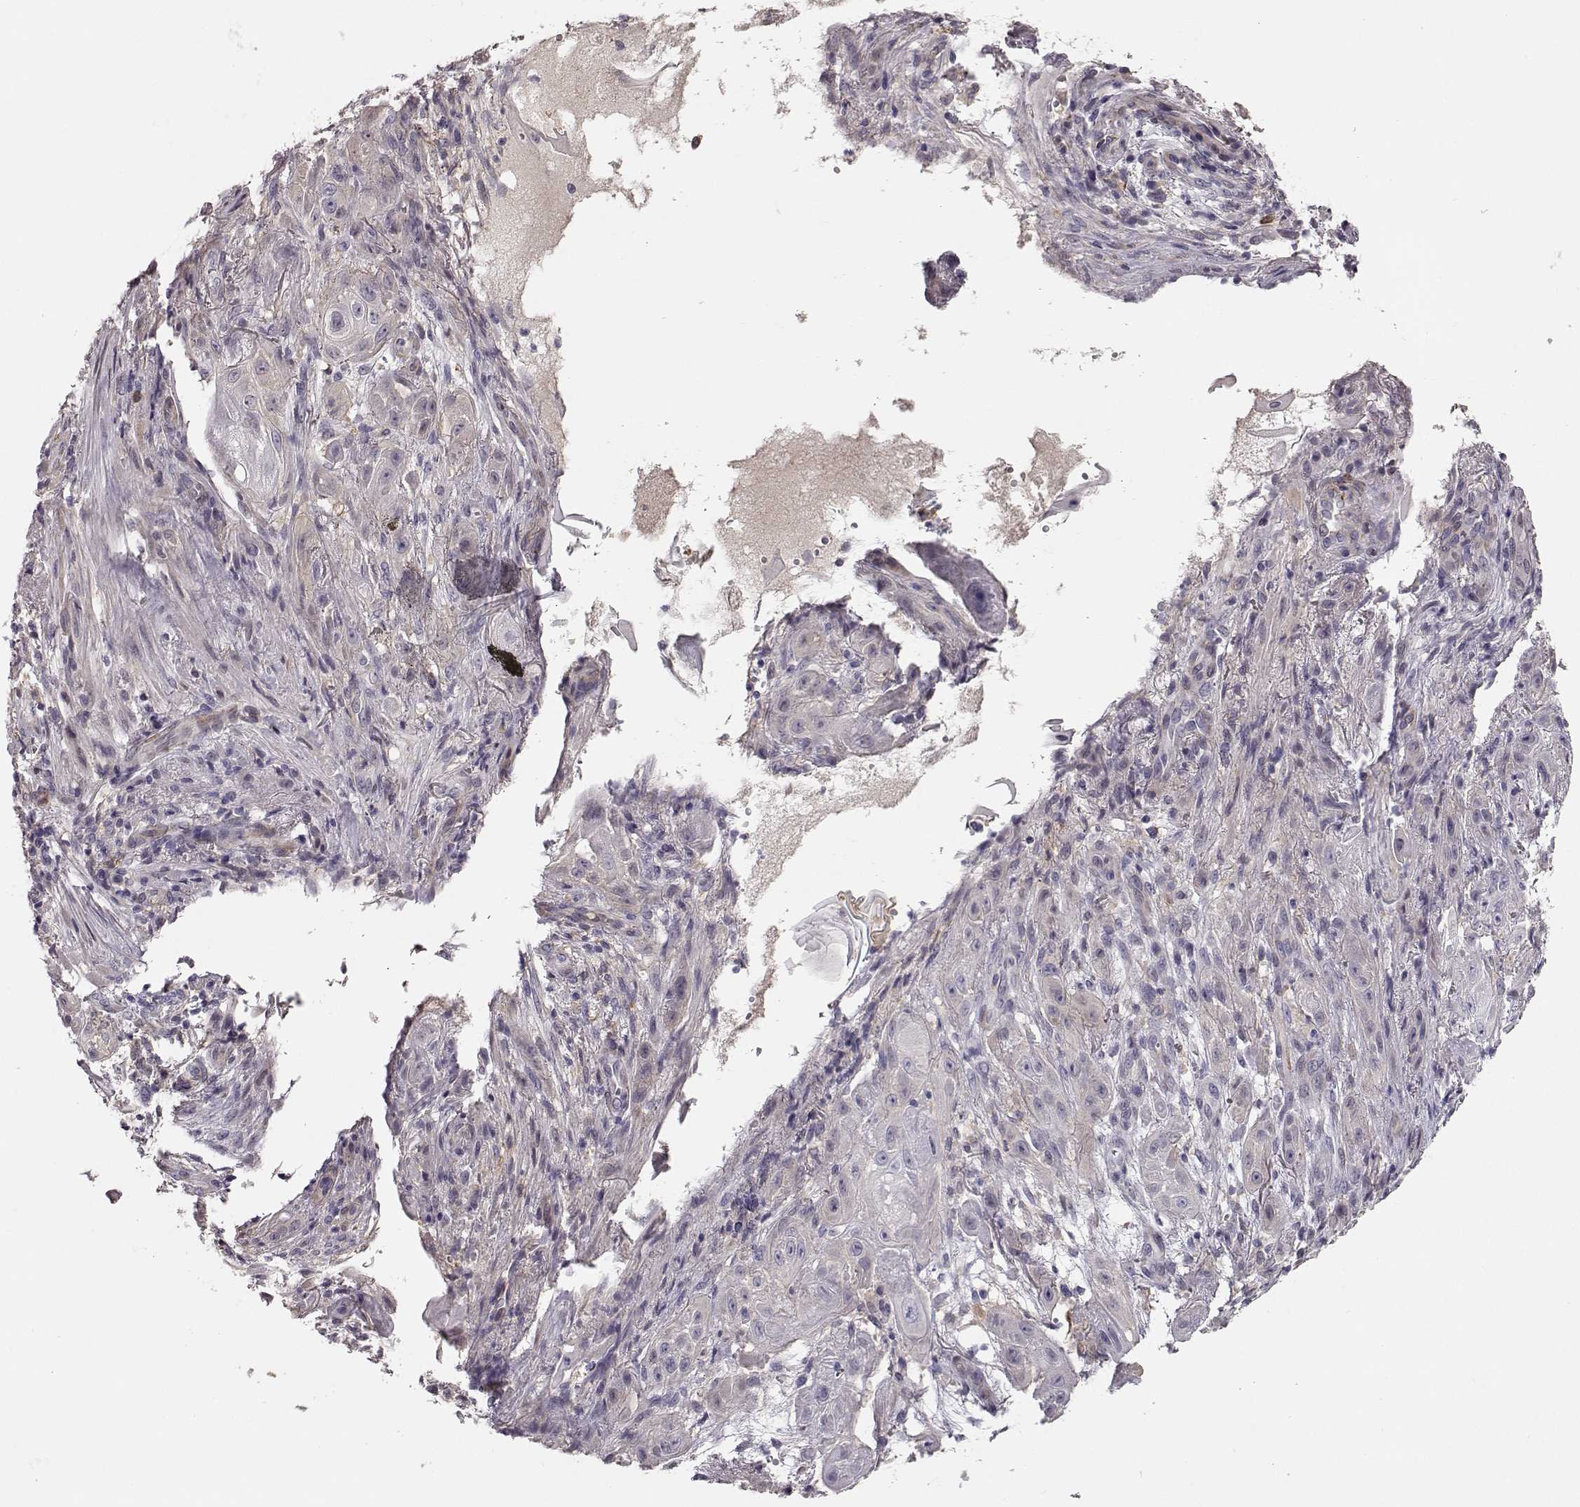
{"staining": {"intensity": "negative", "quantity": "none", "location": "none"}, "tissue": "skin cancer", "cell_type": "Tumor cells", "image_type": "cancer", "snomed": [{"axis": "morphology", "description": "Squamous cell carcinoma, NOS"}, {"axis": "topography", "description": "Skin"}], "caption": "High power microscopy image of an immunohistochemistry histopathology image of skin squamous cell carcinoma, revealing no significant positivity in tumor cells.", "gene": "GPR50", "patient": {"sex": "male", "age": 62}}